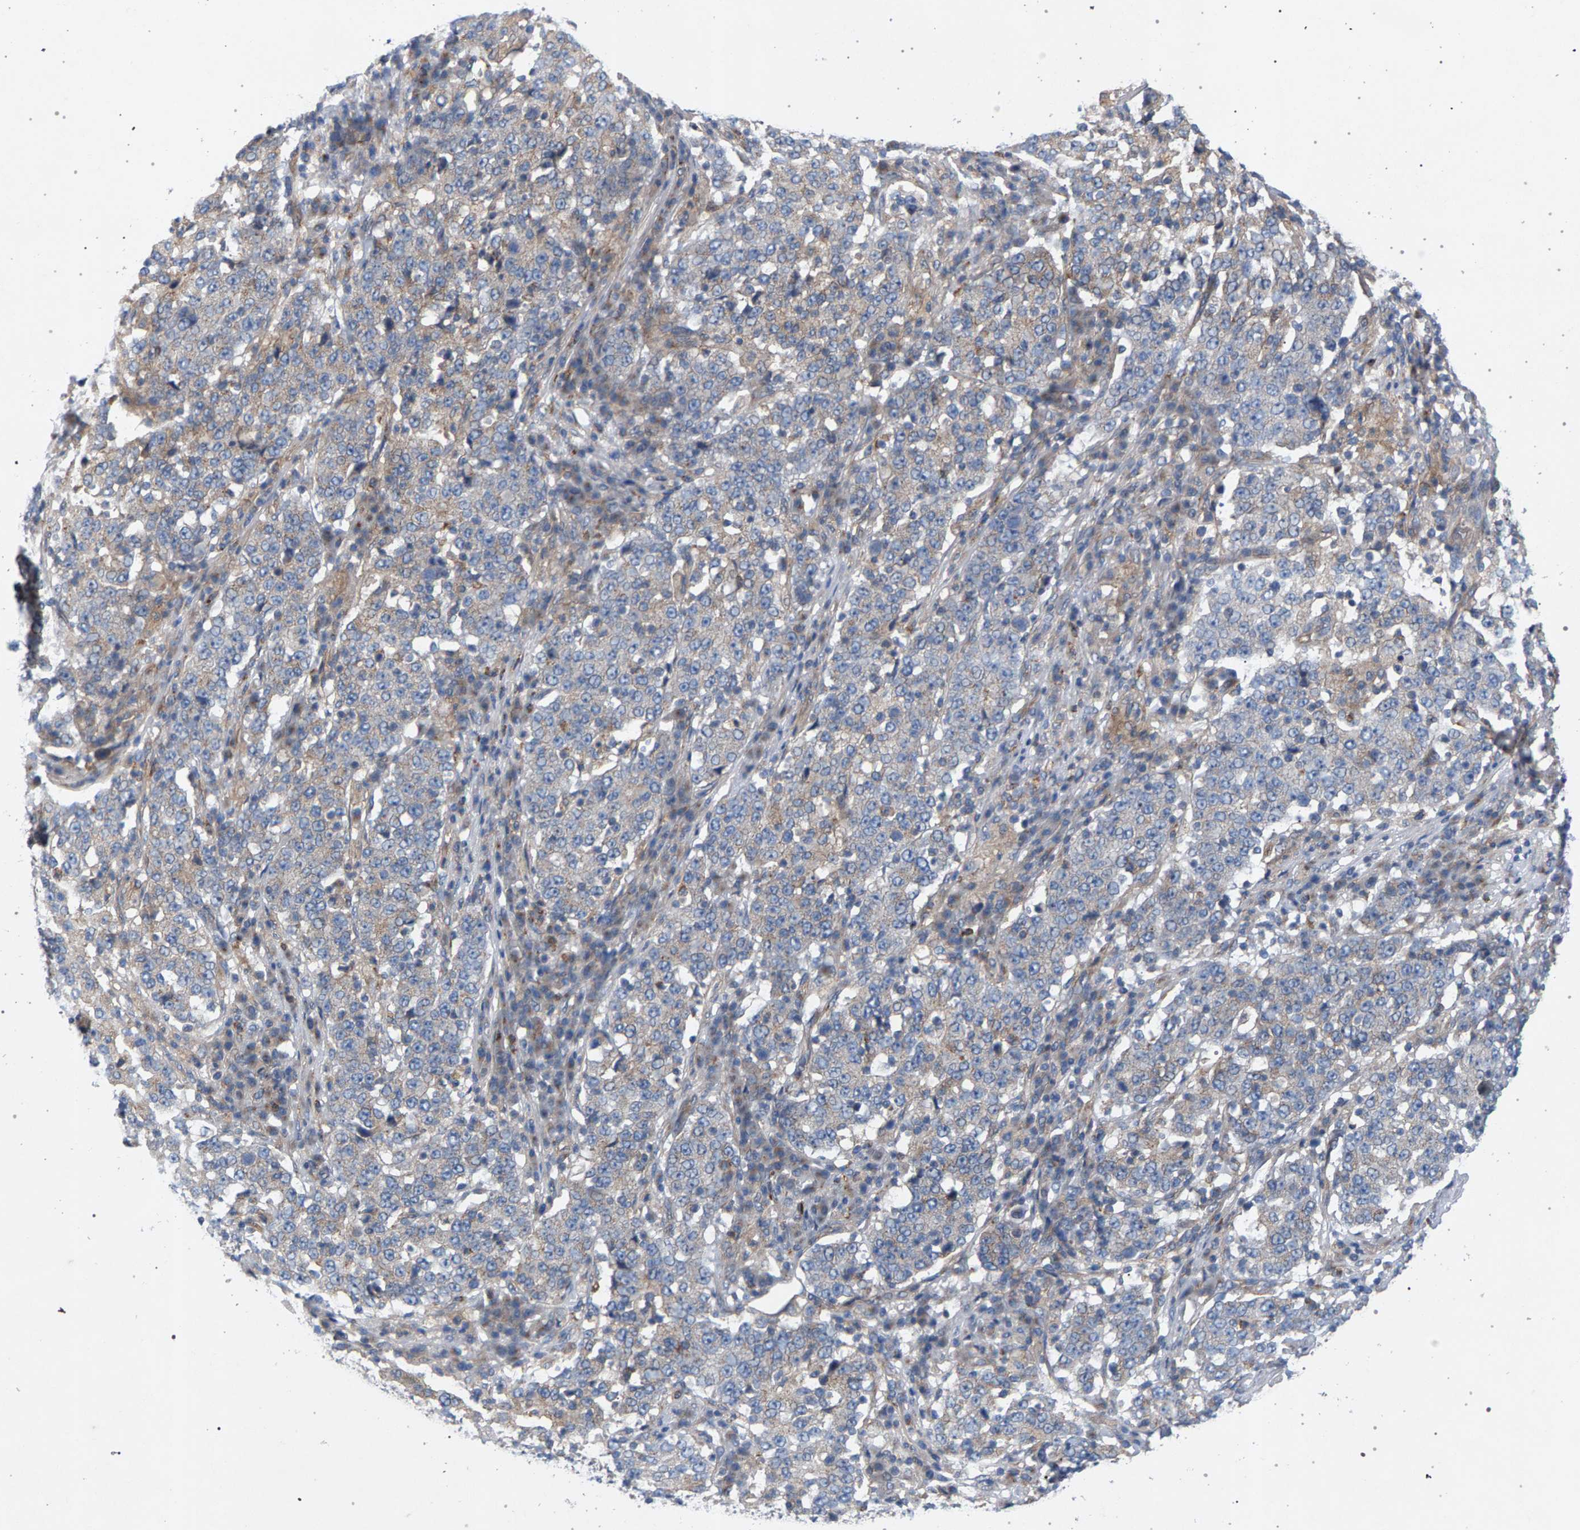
{"staining": {"intensity": "weak", "quantity": "25%-75%", "location": "cytoplasmic/membranous"}, "tissue": "stomach cancer", "cell_type": "Tumor cells", "image_type": "cancer", "snomed": [{"axis": "morphology", "description": "Adenocarcinoma, NOS"}, {"axis": "topography", "description": "Stomach"}], "caption": "Approximately 25%-75% of tumor cells in stomach cancer (adenocarcinoma) exhibit weak cytoplasmic/membranous protein staining as visualized by brown immunohistochemical staining.", "gene": "MAMDC2", "patient": {"sex": "male", "age": 59}}